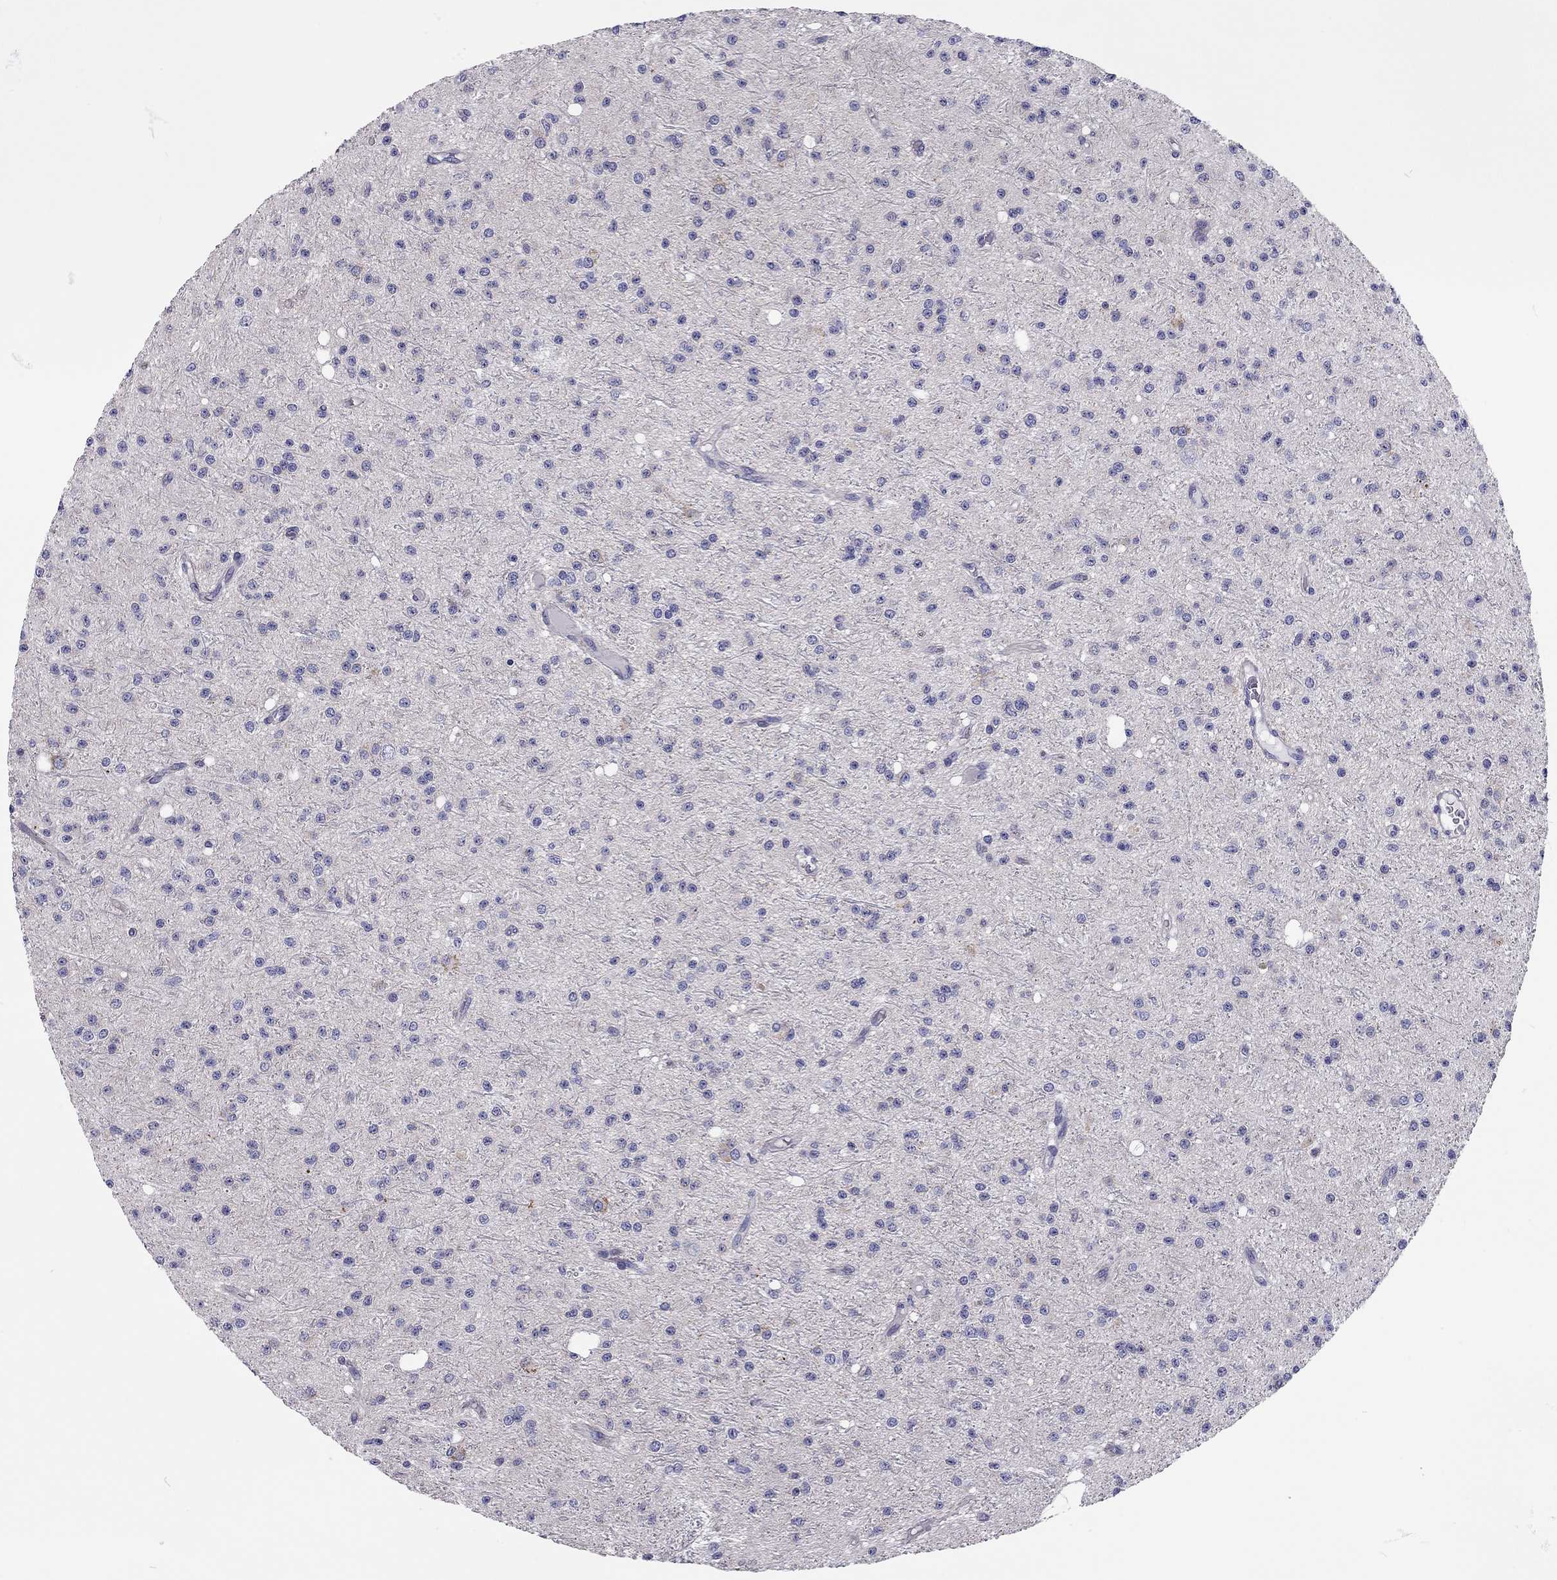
{"staining": {"intensity": "negative", "quantity": "none", "location": "none"}, "tissue": "glioma", "cell_type": "Tumor cells", "image_type": "cancer", "snomed": [{"axis": "morphology", "description": "Glioma, malignant, Low grade"}, {"axis": "topography", "description": "Brain"}], "caption": "Immunohistochemistry image of malignant glioma (low-grade) stained for a protein (brown), which reveals no expression in tumor cells.", "gene": "SCARB1", "patient": {"sex": "male", "age": 27}}